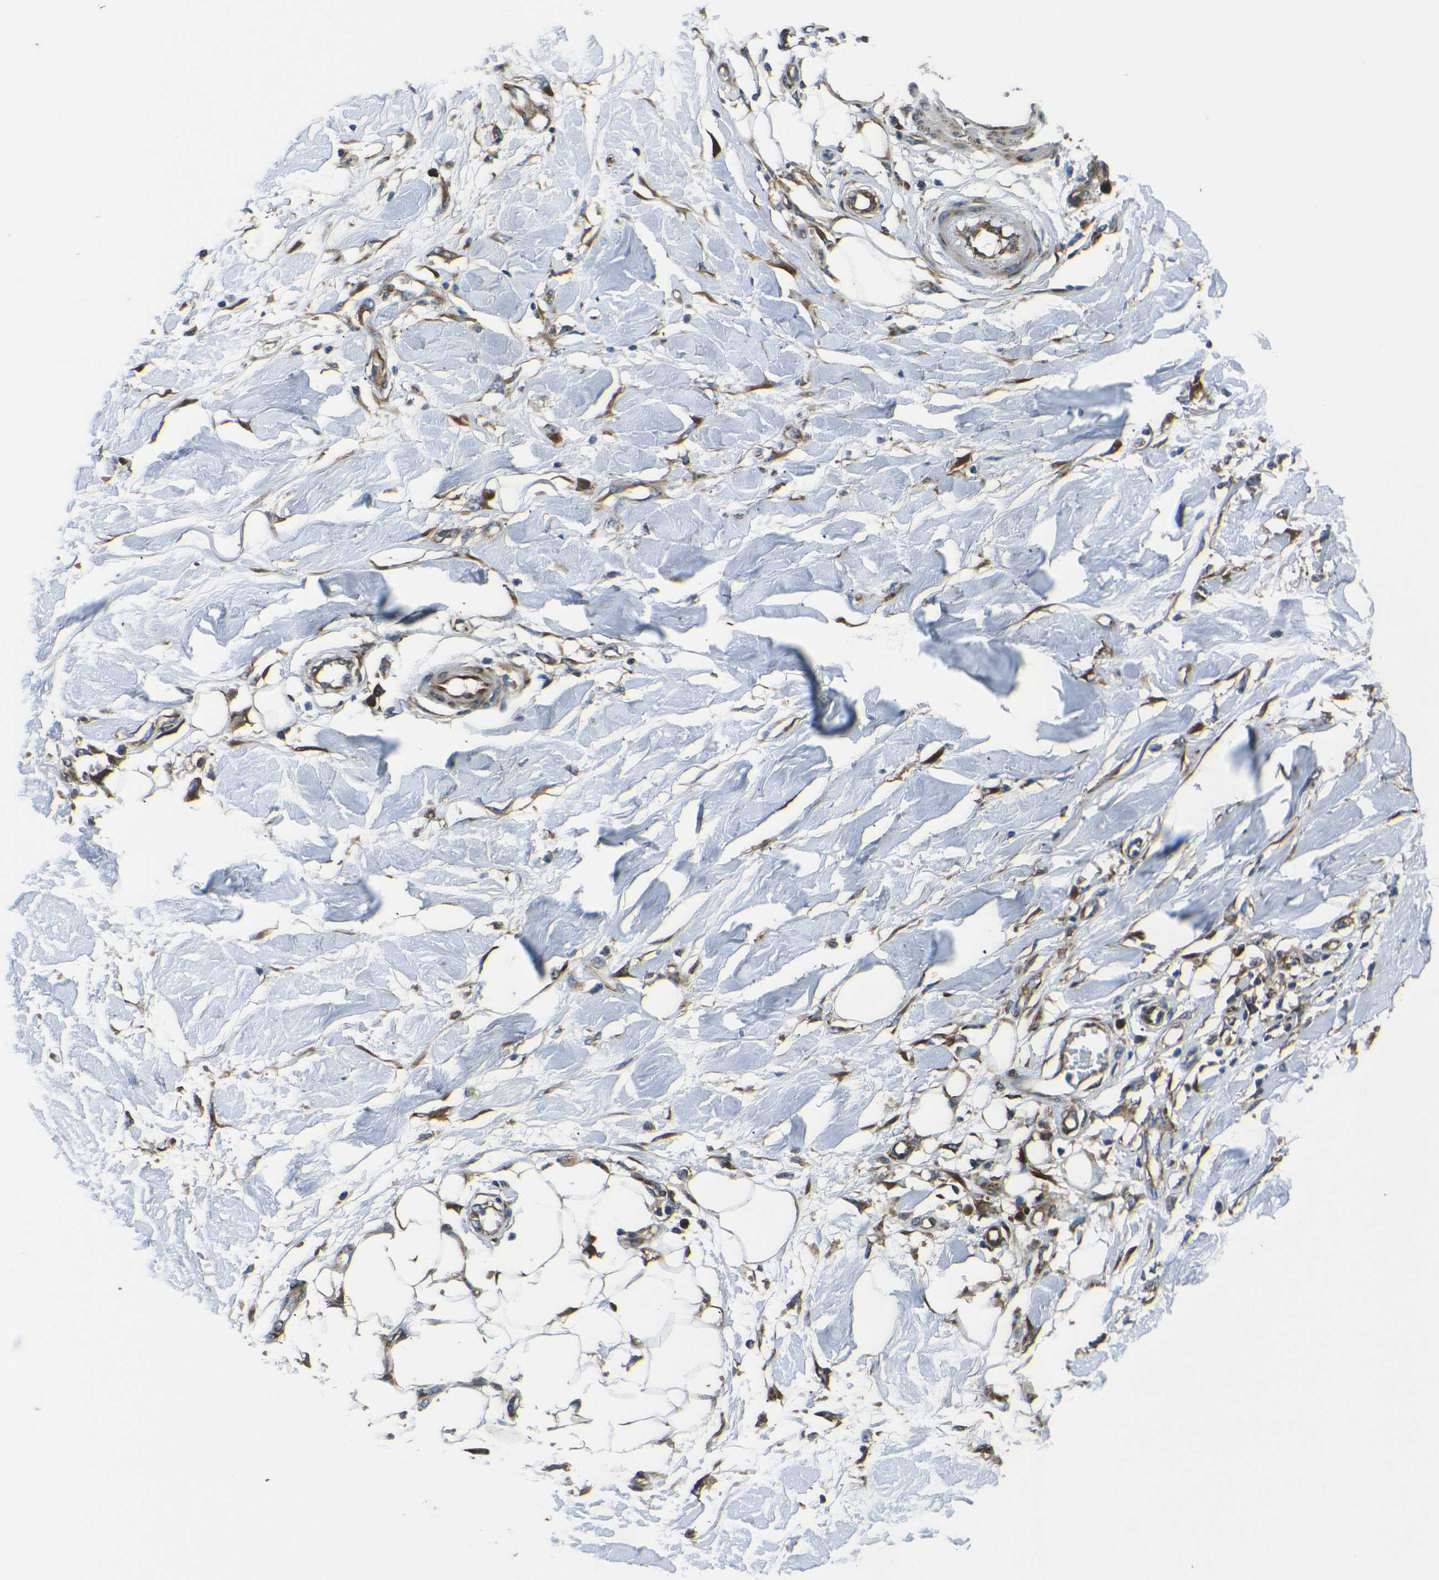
{"staining": {"intensity": "weak", "quantity": ">75%", "location": "cytoplasmic/membranous"}, "tissue": "adipose tissue", "cell_type": "Adipocytes", "image_type": "normal", "snomed": [{"axis": "morphology", "description": "Normal tissue, NOS"}, {"axis": "morphology", "description": "Squamous cell carcinoma, NOS"}, {"axis": "topography", "description": "Skin"}, {"axis": "topography", "description": "Peripheral nerve tissue"}], "caption": "Adipose tissue stained for a protein (brown) reveals weak cytoplasmic/membranous positive expression in approximately >75% of adipocytes.", "gene": "RPSA", "patient": {"sex": "male", "age": 83}}